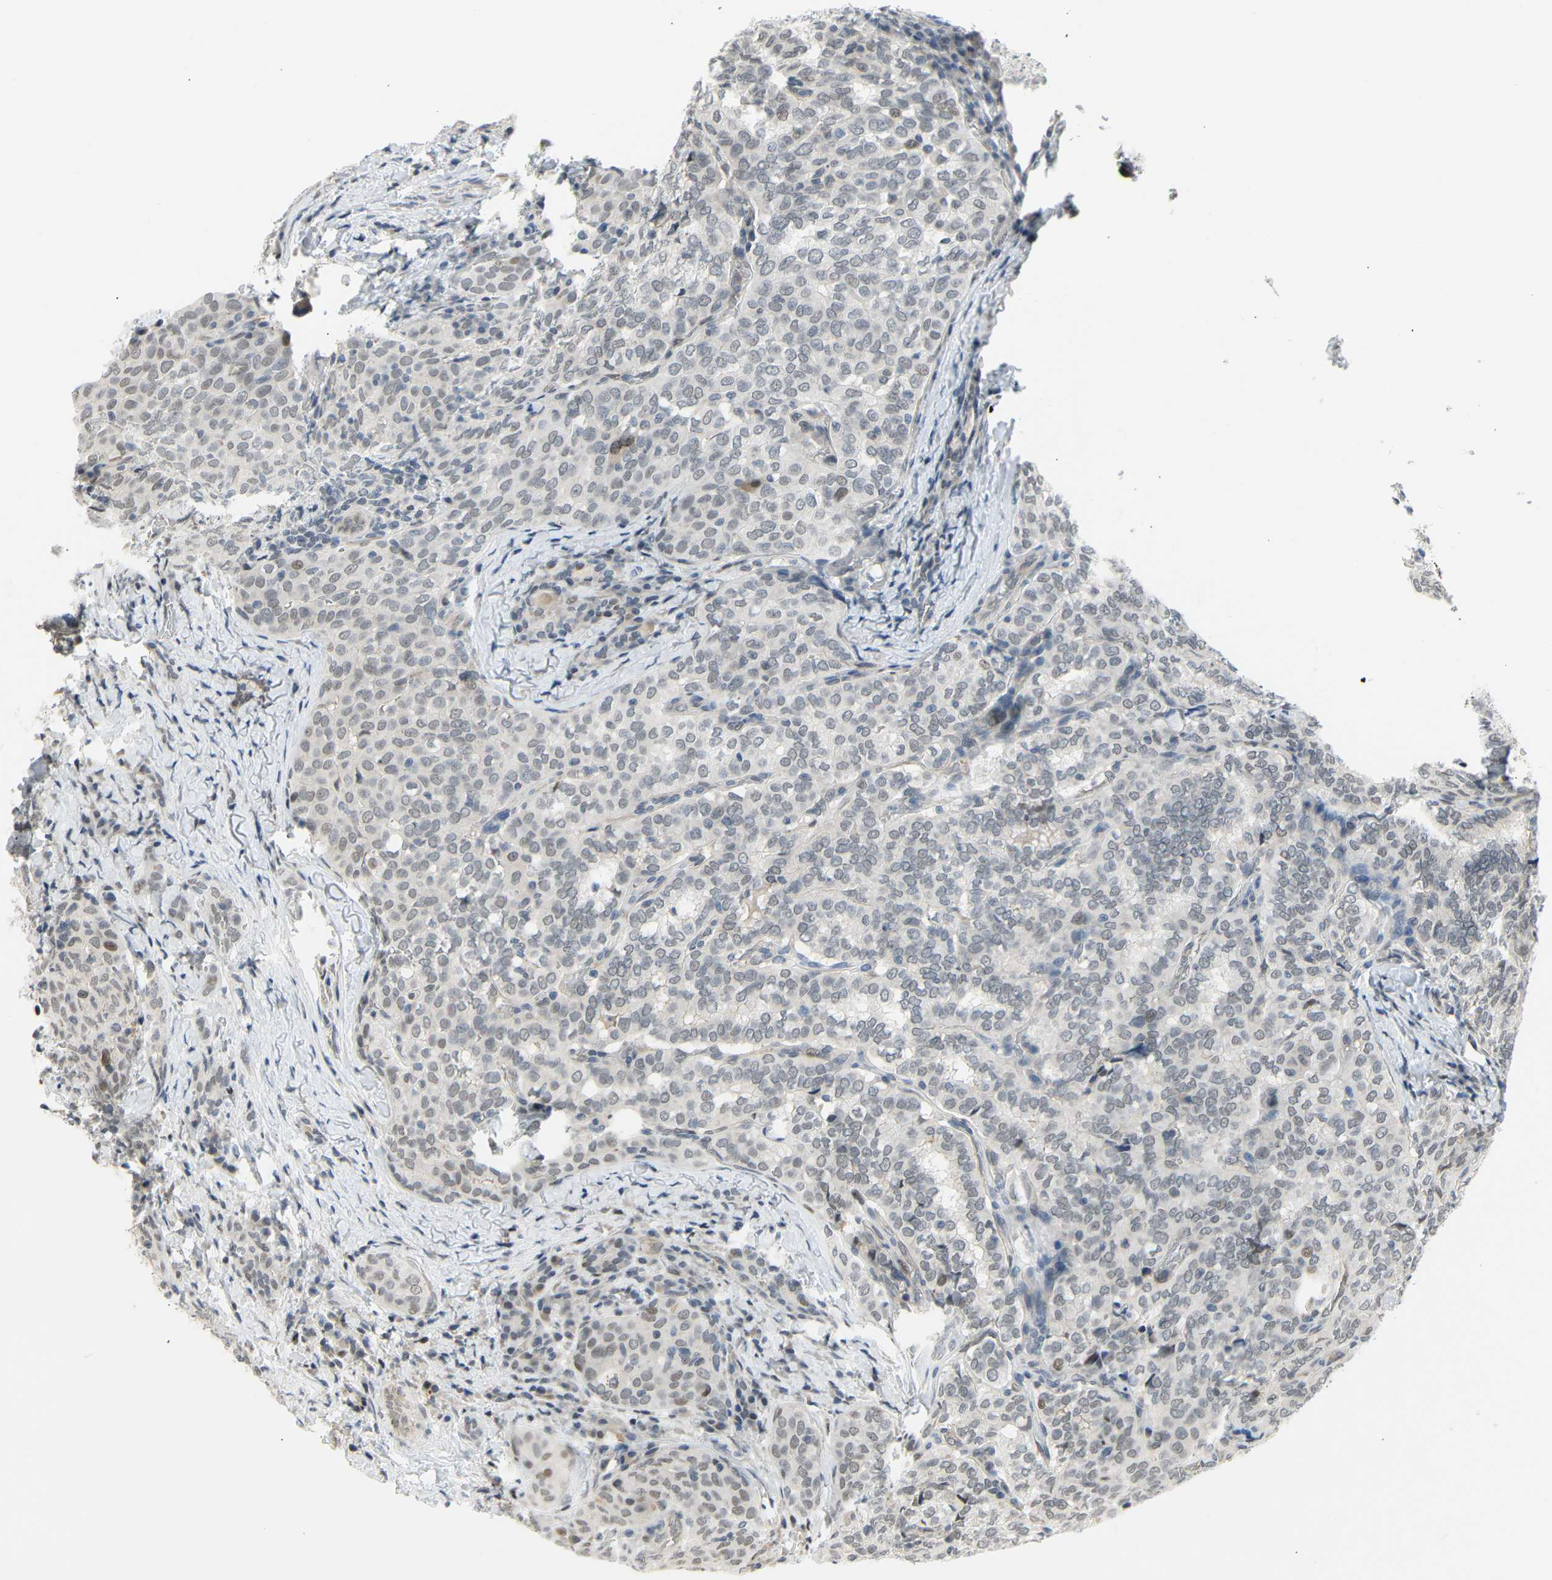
{"staining": {"intensity": "weak", "quantity": "<25%", "location": "nuclear"}, "tissue": "thyroid cancer", "cell_type": "Tumor cells", "image_type": "cancer", "snomed": [{"axis": "morphology", "description": "Normal tissue, NOS"}, {"axis": "morphology", "description": "Papillary adenocarcinoma, NOS"}, {"axis": "topography", "description": "Thyroid gland"}], "caption": "IHC image of thyroid cancer (papillary adenocarcinoma) stained for a protein (brown), which demonstrates no staining in tumor cells. Brightfield microscopy of immunohistochemistry stained with DAB (brown) and hematoxylin (blue), captured at high magnification.", "gene": "IMPG2", "patient": {"sex": "female", "age": 30}}